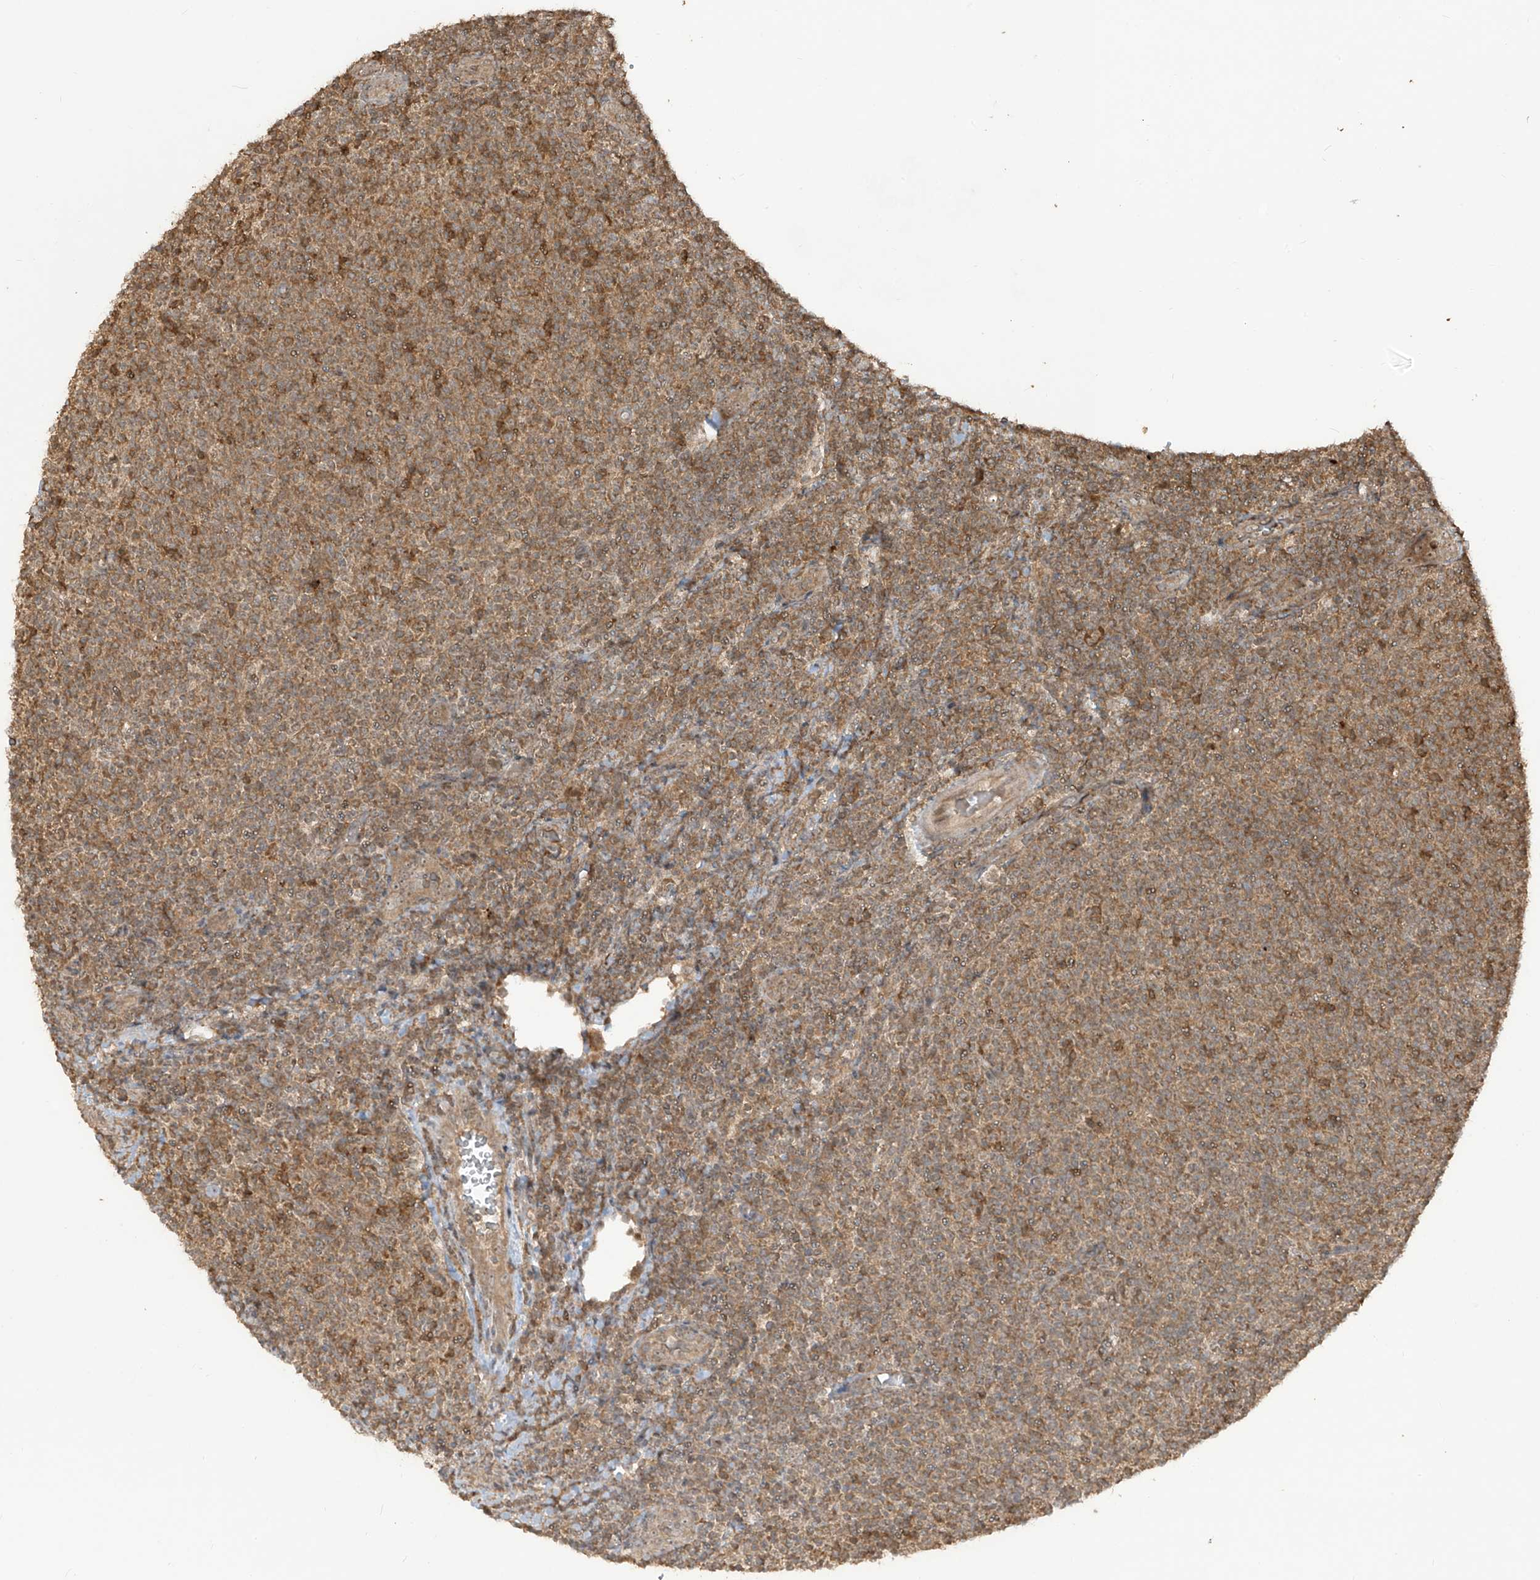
{"staining": {"intensity": "moderate", "quantity": ">75%", "location": "cytoplasmic/membranous"}, "tissue": "lymphoma", "cell_type": "Tumor cells", "image_type": "cancer", "snomed": [{"axis": "morphology", "description": "Malignant lymphoma, non-Hodgkin's type, Low grade"}, {"axis": "topography", "description": "Lymph node"}], "caption": "A high-resolution micrograph shows IHC staining of lymphoma, which displays moderate cytoplasmic/membranous expression in about >75% of tumor cells. The staining is performed using DAB brown chromogen to label protein expression. The nuclei are counter-stained blue using hematoxylin.", "gene": "CARF", "patient": {"sex": "male", "age": 66}}